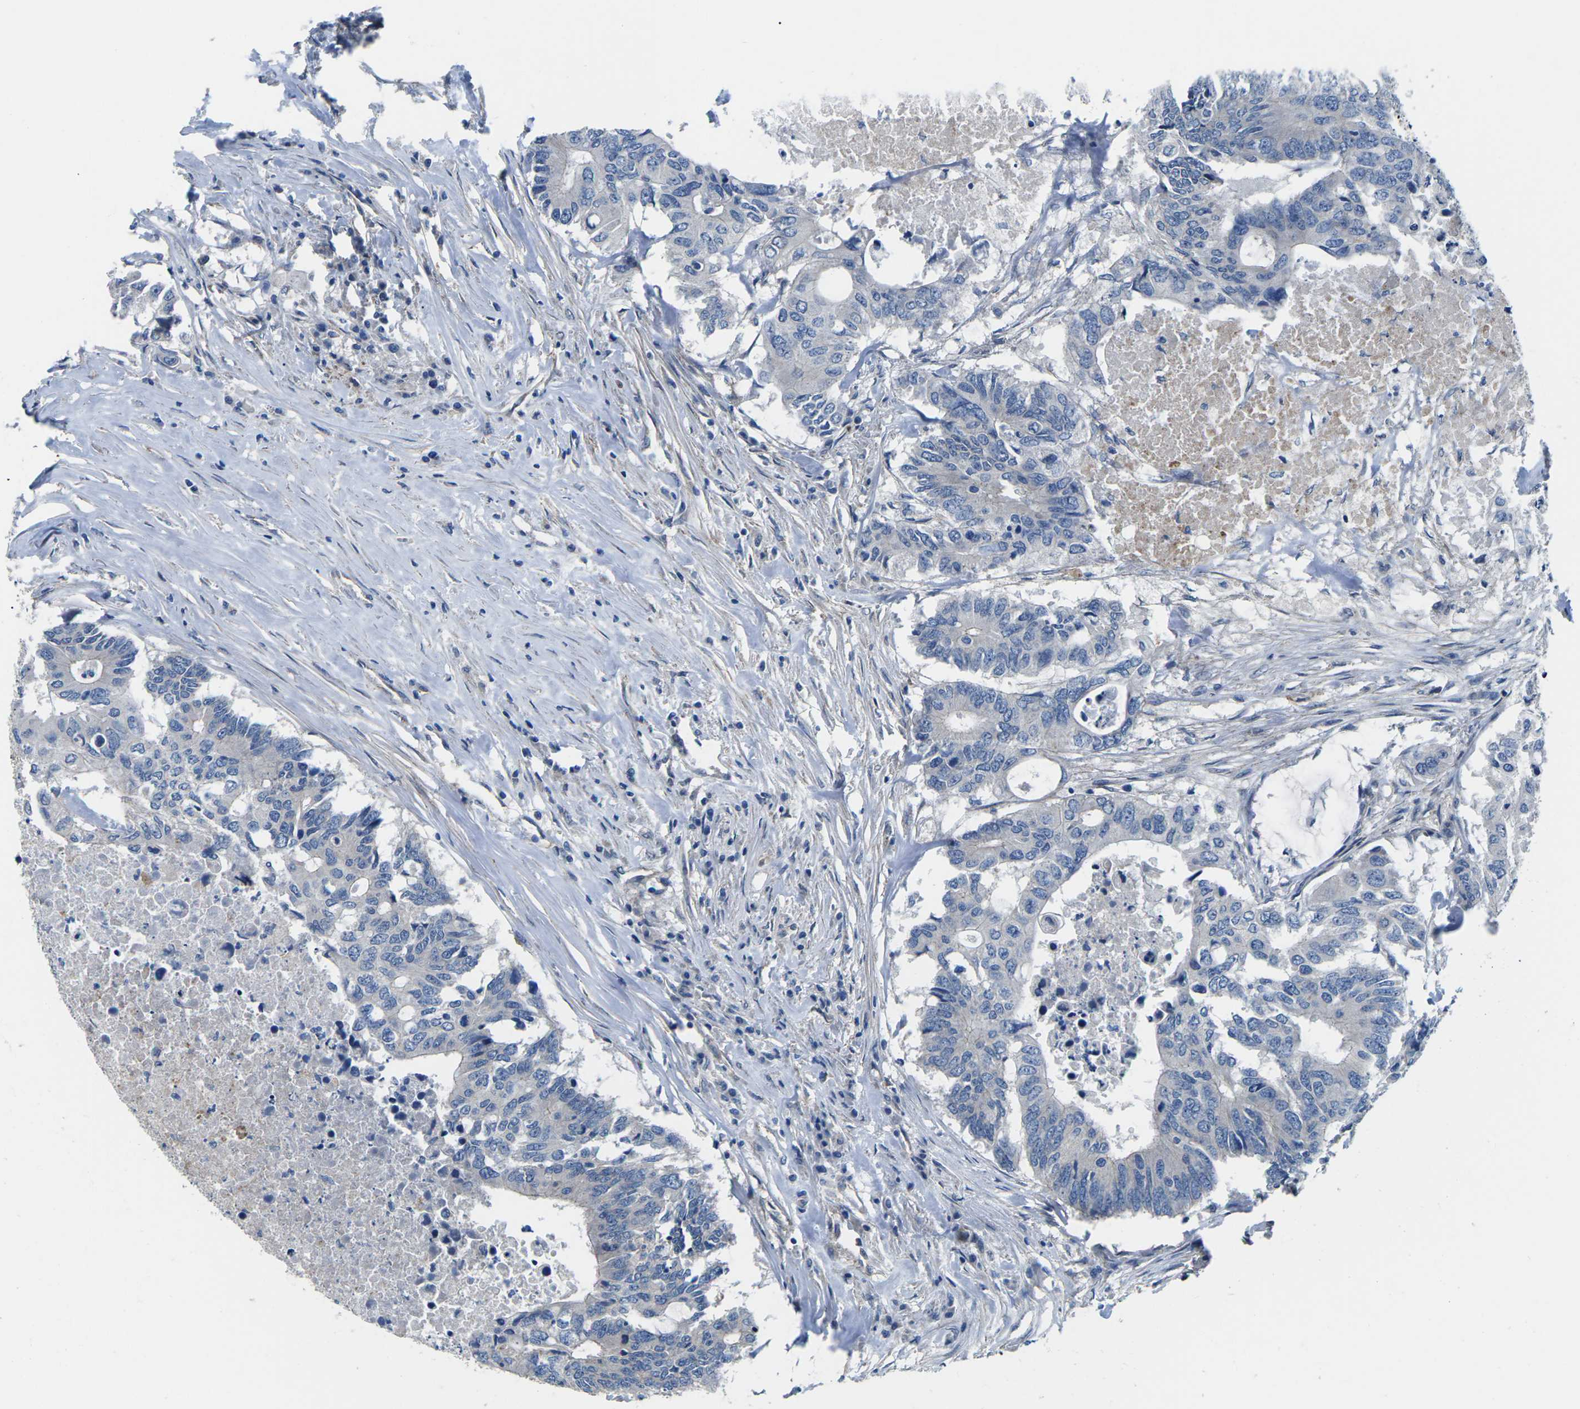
{"staining": {"intensity": "negative", "quantity": "none", "location": "none"}, "tissue": "colorectal cancer", "cell_type": "Tumor cells", "image_type": "cancer", "snomed": [{"axis": "morphology", "description": "Adenocarcinoma, NOS"}, {"axis": "topography", "description": "Colon"}], "caption": "Image shows no protein expression in tumor cells of colorectal adenocarcinoma tissue.", "gene": "CTNND1", "patient": {"sex": "male", "age": 71}}